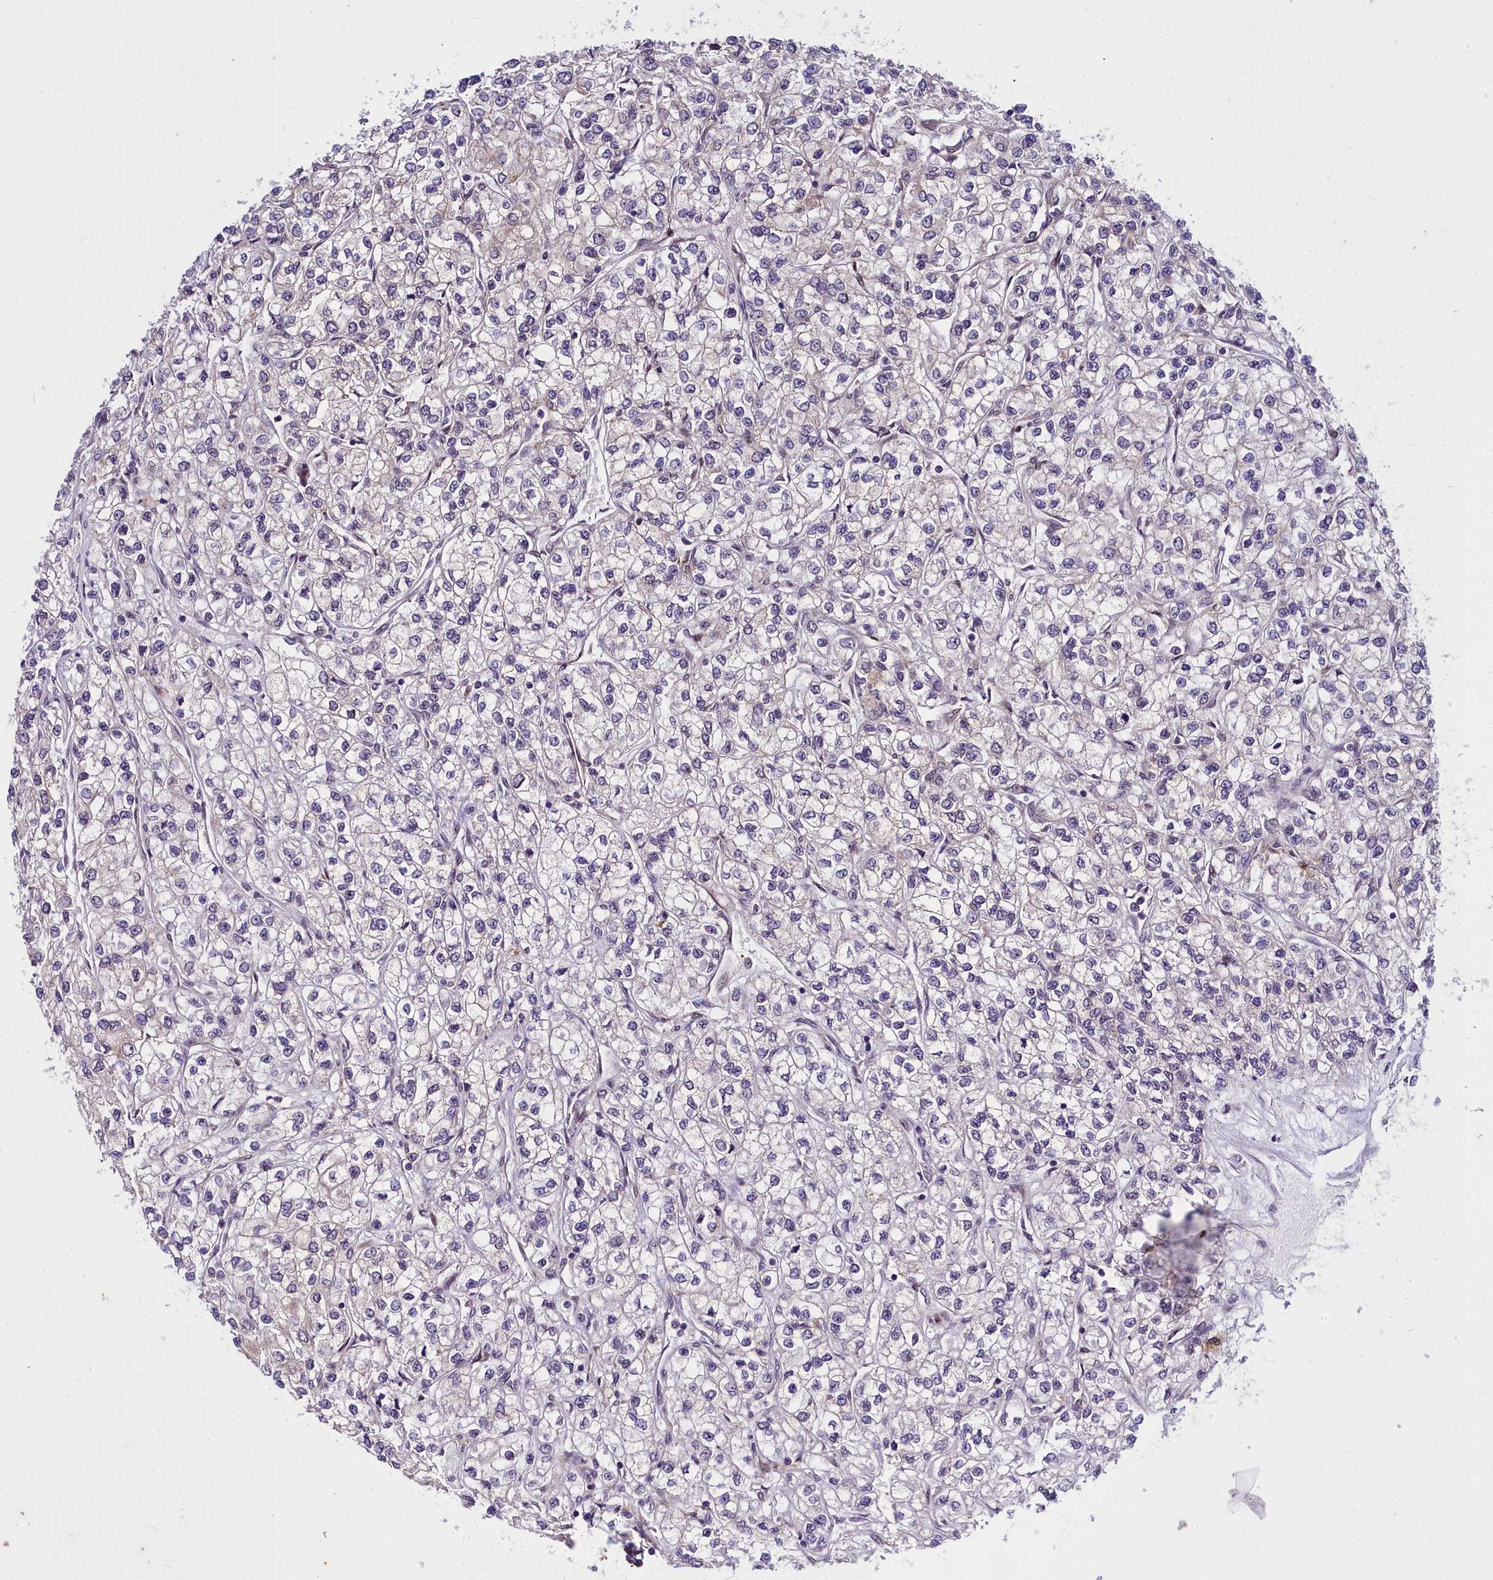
{"staining": {"intensity": "negative", "quantity": "none", "location": "none"}, "tissue": "renal cancer", "cell_type": "Tumor cells", "image_type": "cancer", "snomed": [{"axis": "morphology", "description": "Adenocarcinoma, NOS"}, {"axis": "topography", "description": "Kidney"}], "caption": "The immunohistochemistry (IHC) micrograph has no significant staining in tumor cells of renal cancer (adenocarcinoma) tissue.", "gene": "ABCB8", "patient": {"sex": "male", "age": 80}}